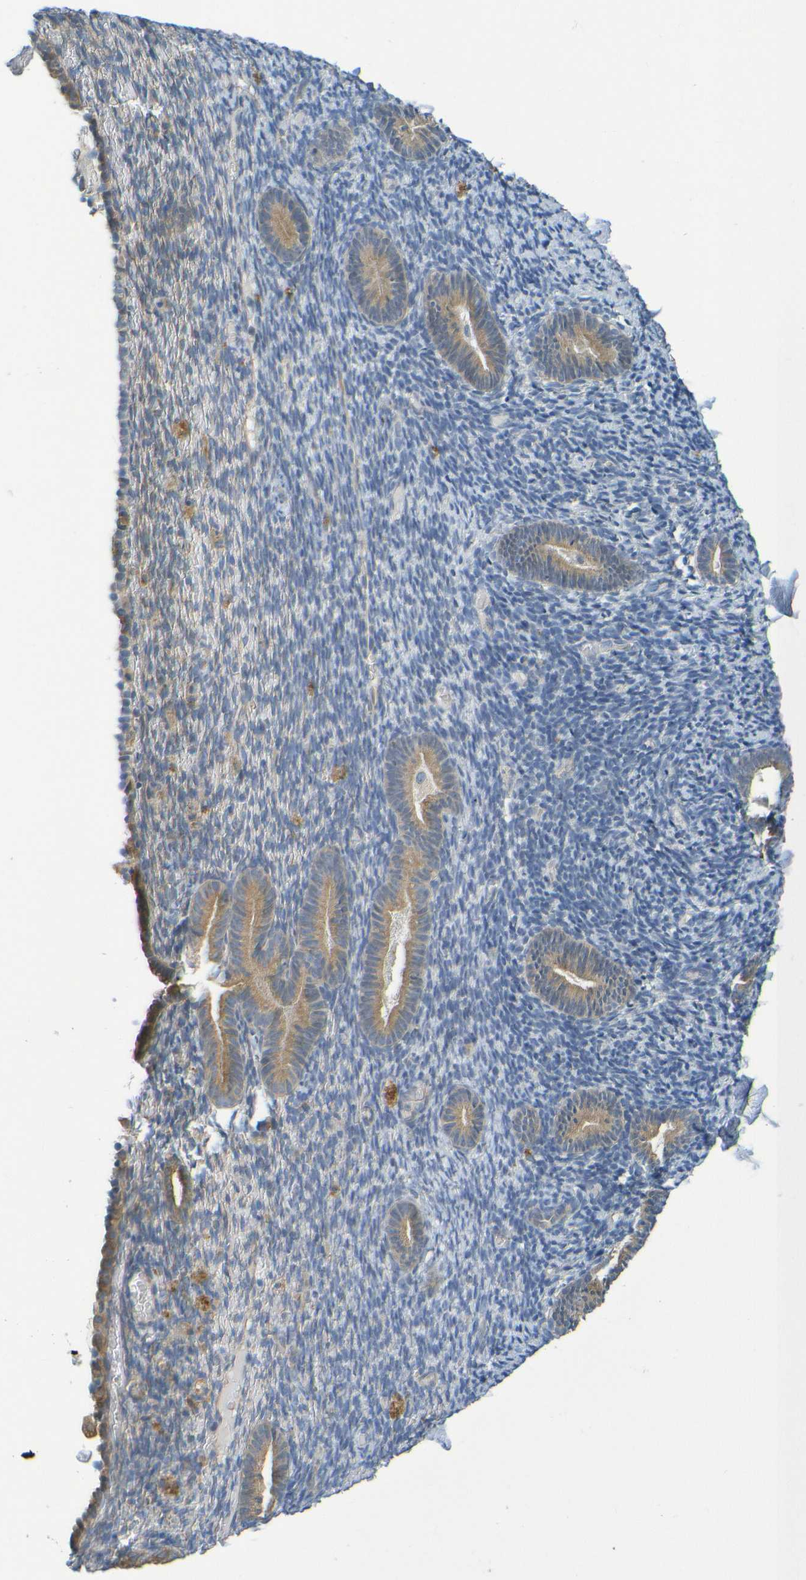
{"staining": {"intensity": "weak", "quantity": "<25%", "location": "cytoplasmic/membranous"}, "tissue": "endometrium", "cell_type": "Cells in endometrial stroma", "image_type": "normal", "snomed": [{"axis": "morphology", "description": "Normal tissue, NOS"}, {"axis": "topography", "description": "Endometrium"}], "caption": "Protein analysis of benign endometrium shows no significant positivity in cells in endometrial stroma. (DAB IHC with hematoxylin counter stain).", "gene": "CYP4F2", "patient": {"sex": "female", "age": 51}}